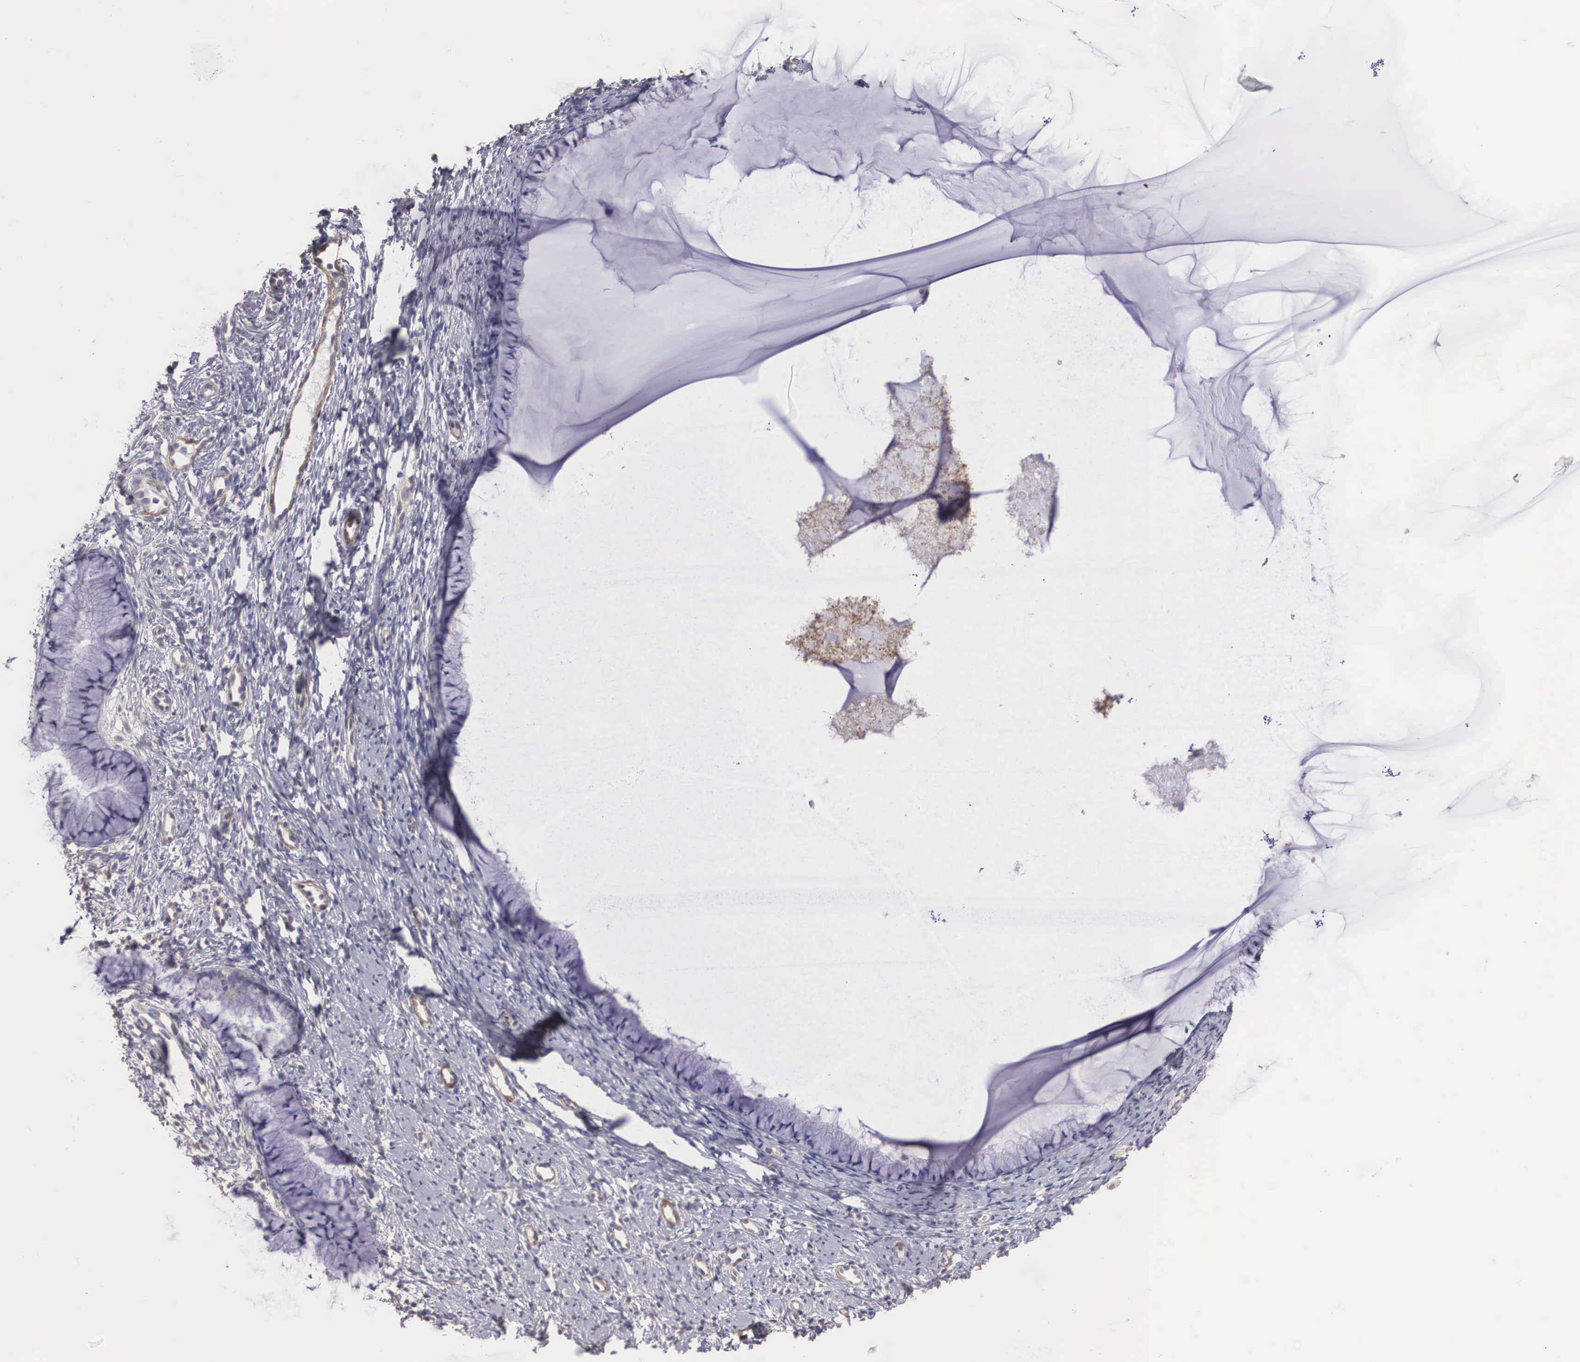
{"staining": {"intensity": "negative", "quantity": "none", "location": "none"}, "tissue": "cervix", "cell_type": "Glandular cells", "image_type": "normal", "snomed": [{"axis": "morphology", "description": "Normal tissue, NOS"}, {"axis": "topography", "description": "Cervix"}], "caption": "A photomicrograph of human cervix is negative for staining in glandular cells. Brightfield microscopy of immunohistochemistry stained with DAB (brown) and hematoxylin (blue), captured at high magnification.", "gene": "ENOX2", "patient": {"sex": "female", "age": 82}}